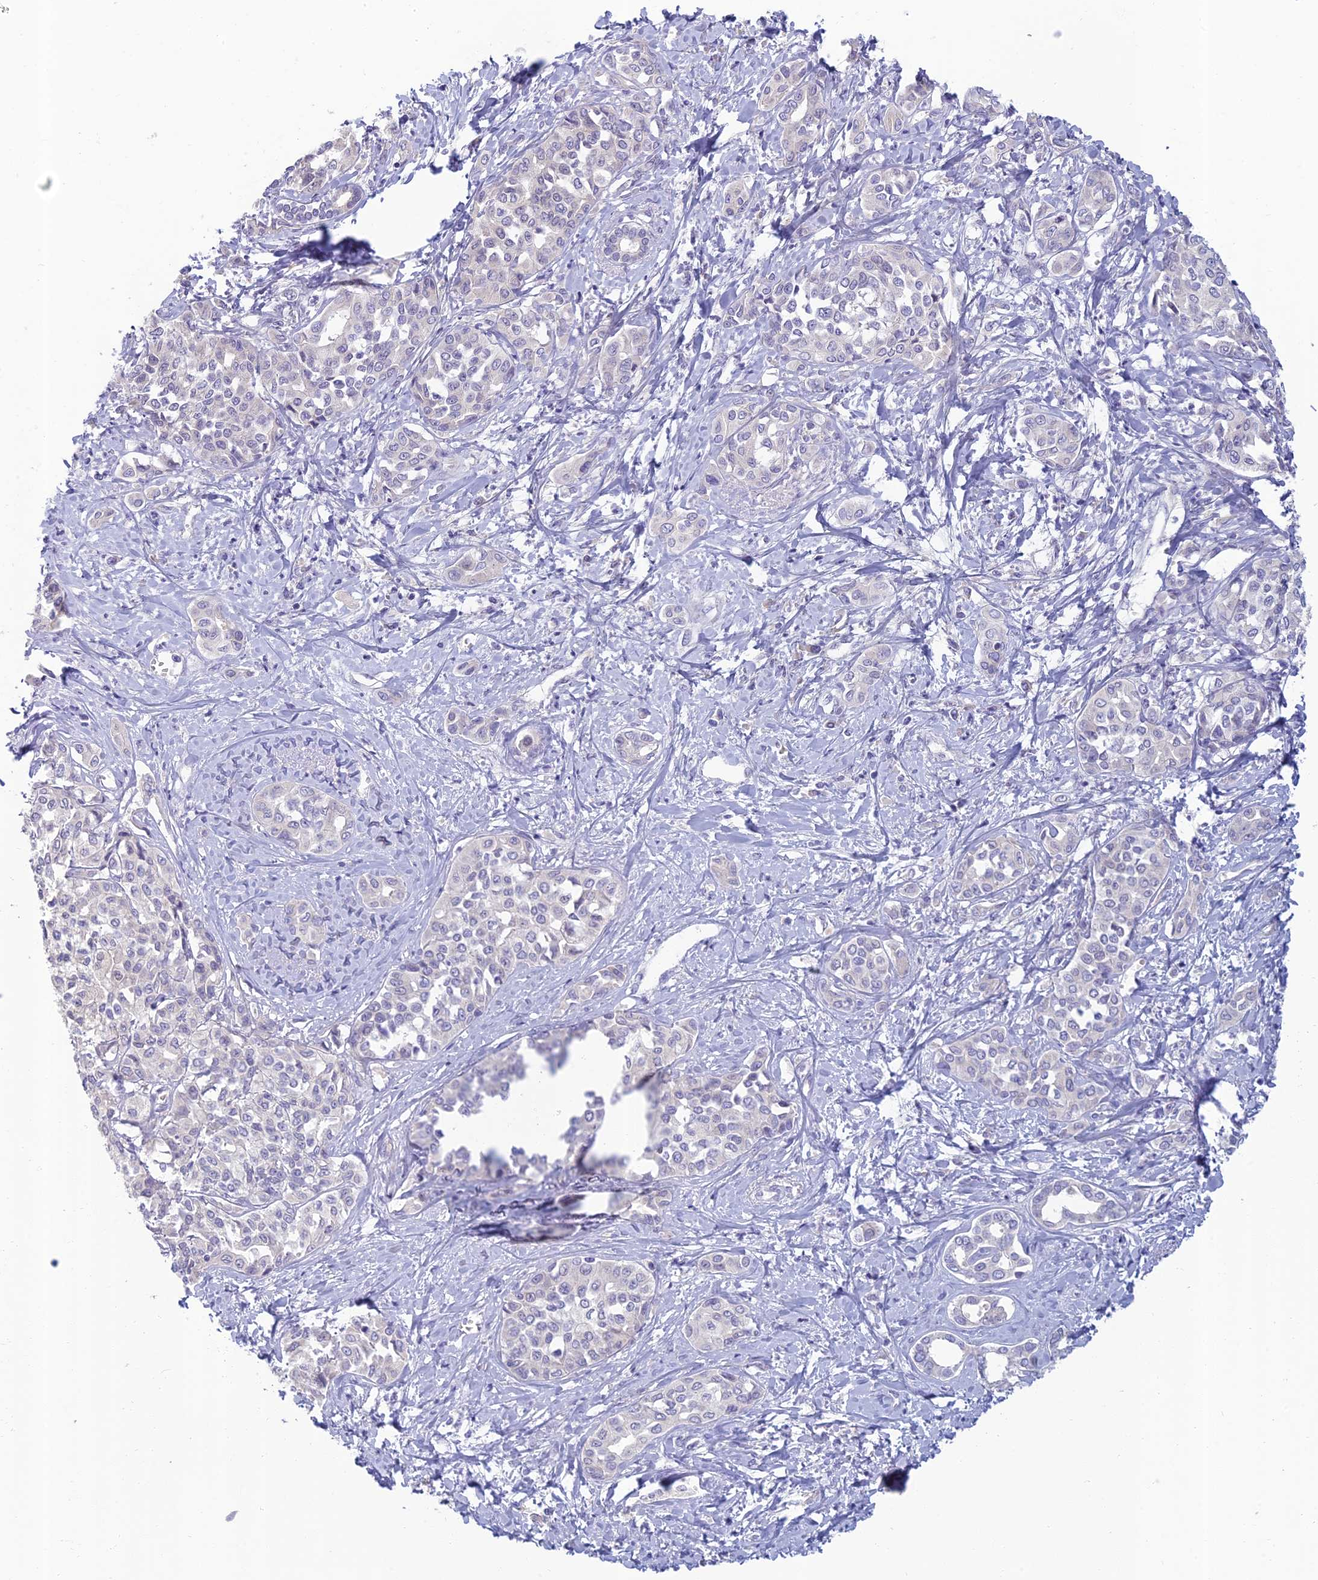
{"staining": {"intensity": "negative", "quantity": "none", "location": "none"}, "tissue": "liver cancer", "cell_type": "Tumor cells", "image_type": "cancer", "snomed": [{"axis": "morphology", "description": "Cholangiocarcinoma"}, {"axis": "topography", "description": "Liver"}], "caption": "An immunohistochemistry photomicrograph of cholangiocarcinoma (liver) is shown. There is no staining in tumor cells of cholangiocarcinoma (liver).", "gene": "SLC25A41", "patient": {"sex": "female", "age": 77}}